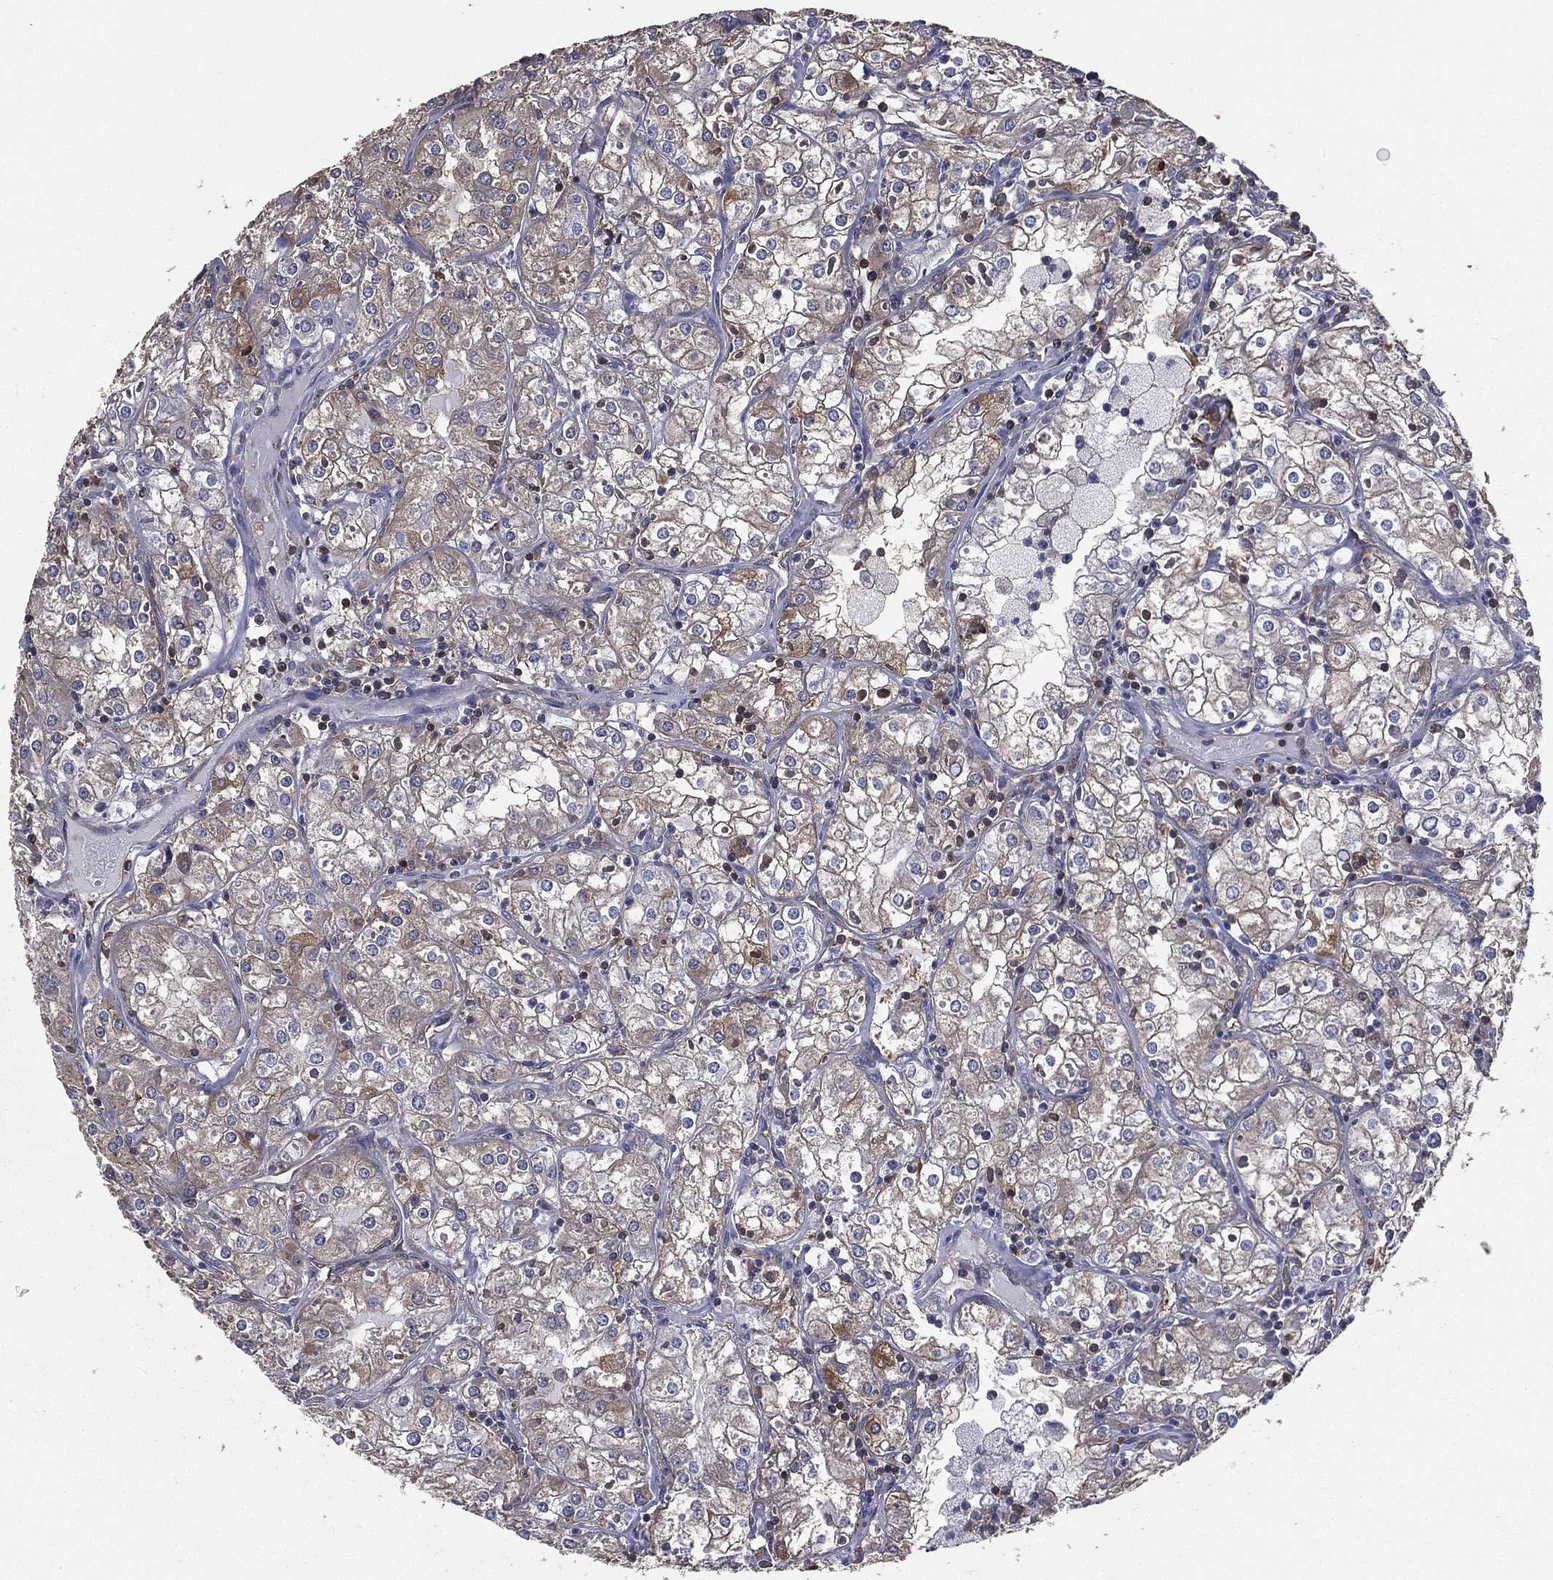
{"staining": {"intensity": "moderate", "quantity": "25%-75%", "location": "cytoplasmic/membranous"}, "tissue": "renal cancer", "cell_type": "Tumor cells", "image_type": "cancer", "snomed": [{"axis": "morphology", "description": "Adenocarcinoma, NOS"}, {"axis": "topography", "description": "Kidney"}], "caption": "The micrograph exhibits immunohistochemical staining of adenocarcinoma (renal). There is moderate cytoplasmic/membranous positivity is present in about 25%-75% of tumor cells.", "gene": "SARS1", "patient": {"sex": "male", "age": 77}}